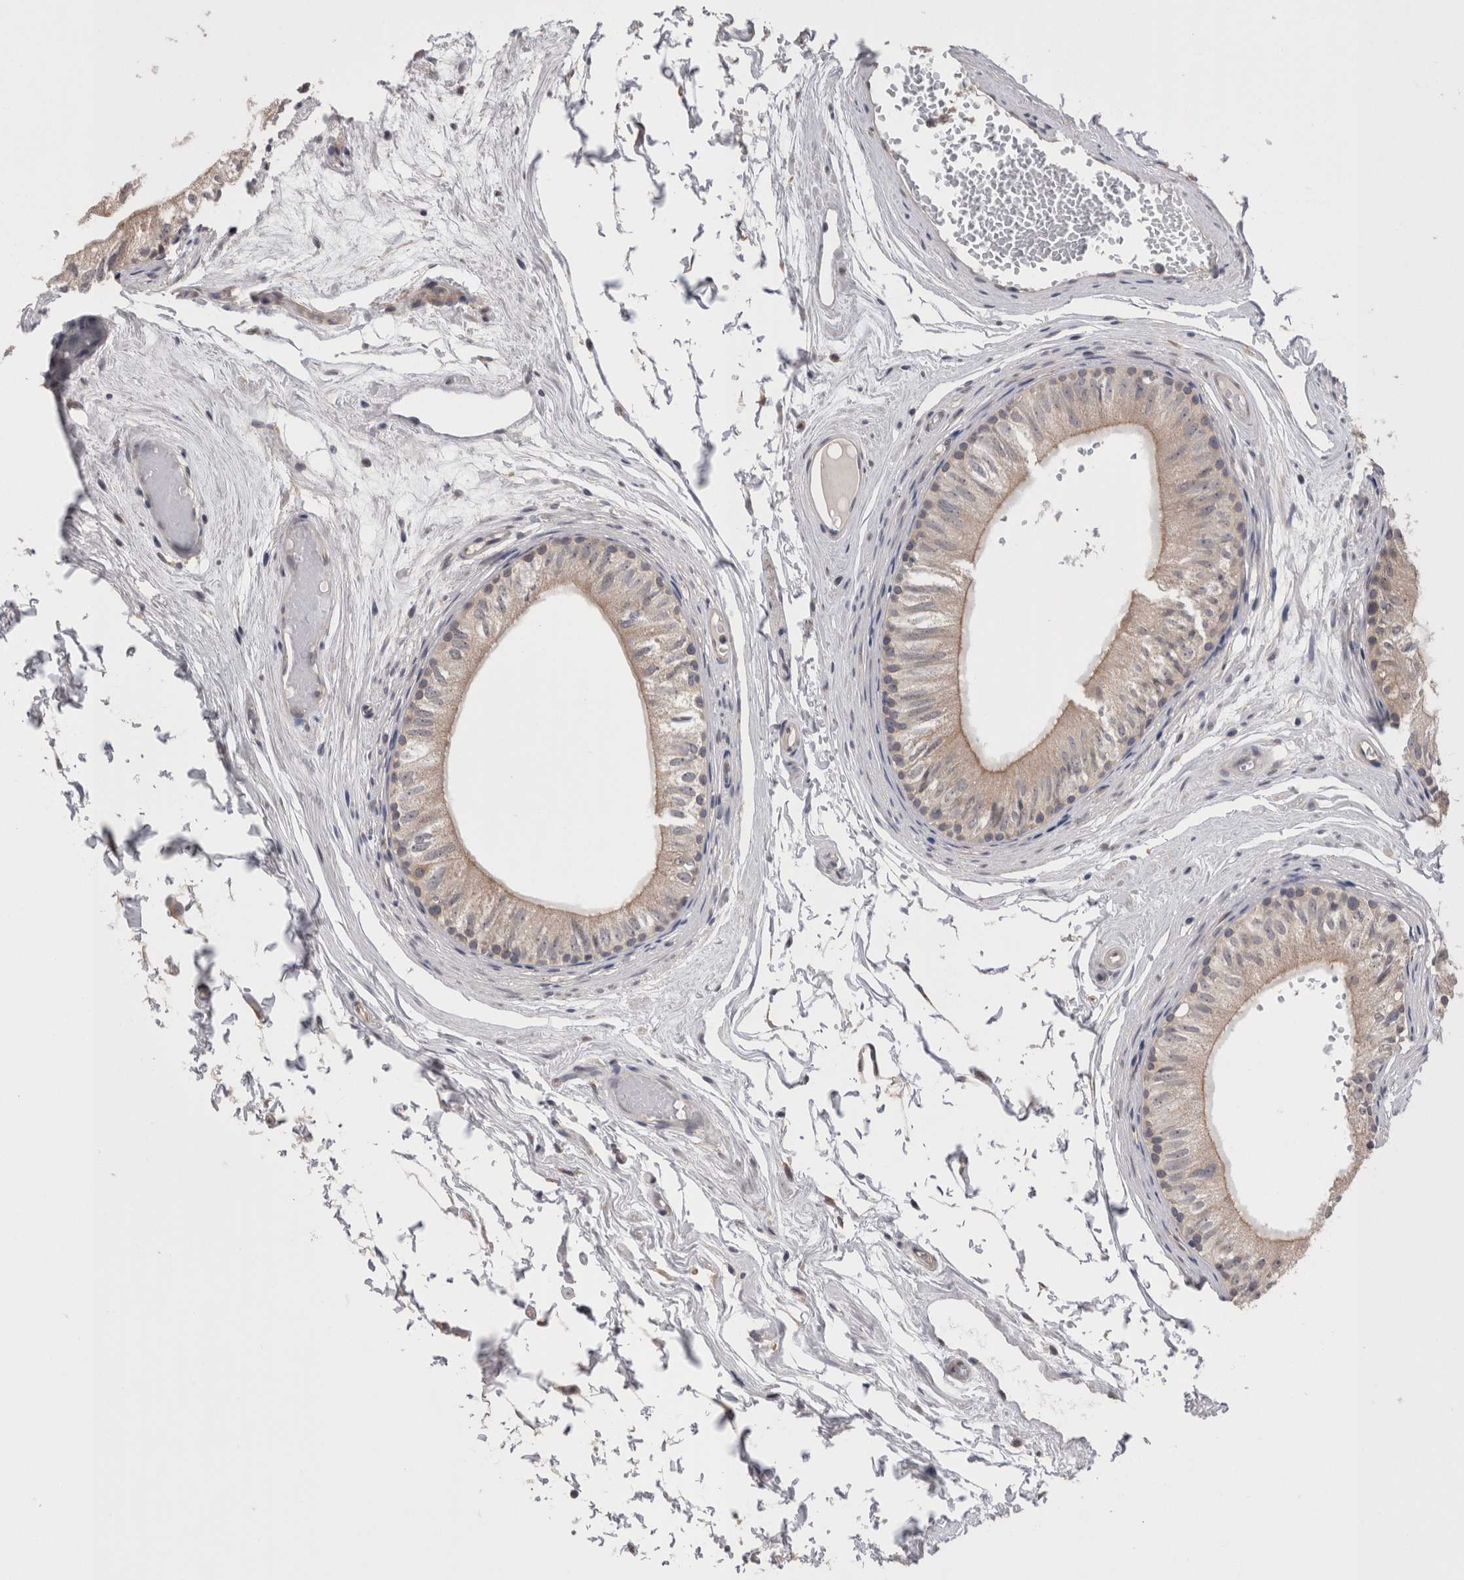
{"staining": {"intensity": "moderate", "quantity": "<25%", "location": "cytoplasmic/membranous"}, "tissue": "epididymis", "cell_type": "Glandular cells", "image_type": "normal", "snomed": [{"axis": "morphology", "description": "Normal tissue, NOS"}, {"axis": "topography", "description": "Epididymis"}], "caption": "Immunohistochemistry micrograph of normal human epididymis stained for a protein (brown), which demonstrates low levels of moderate cytoplasmic/membranous staining in about <25% of glandular cells.", "gene": "DCTN6", "patient": {"sex": "male", "age": 79}}